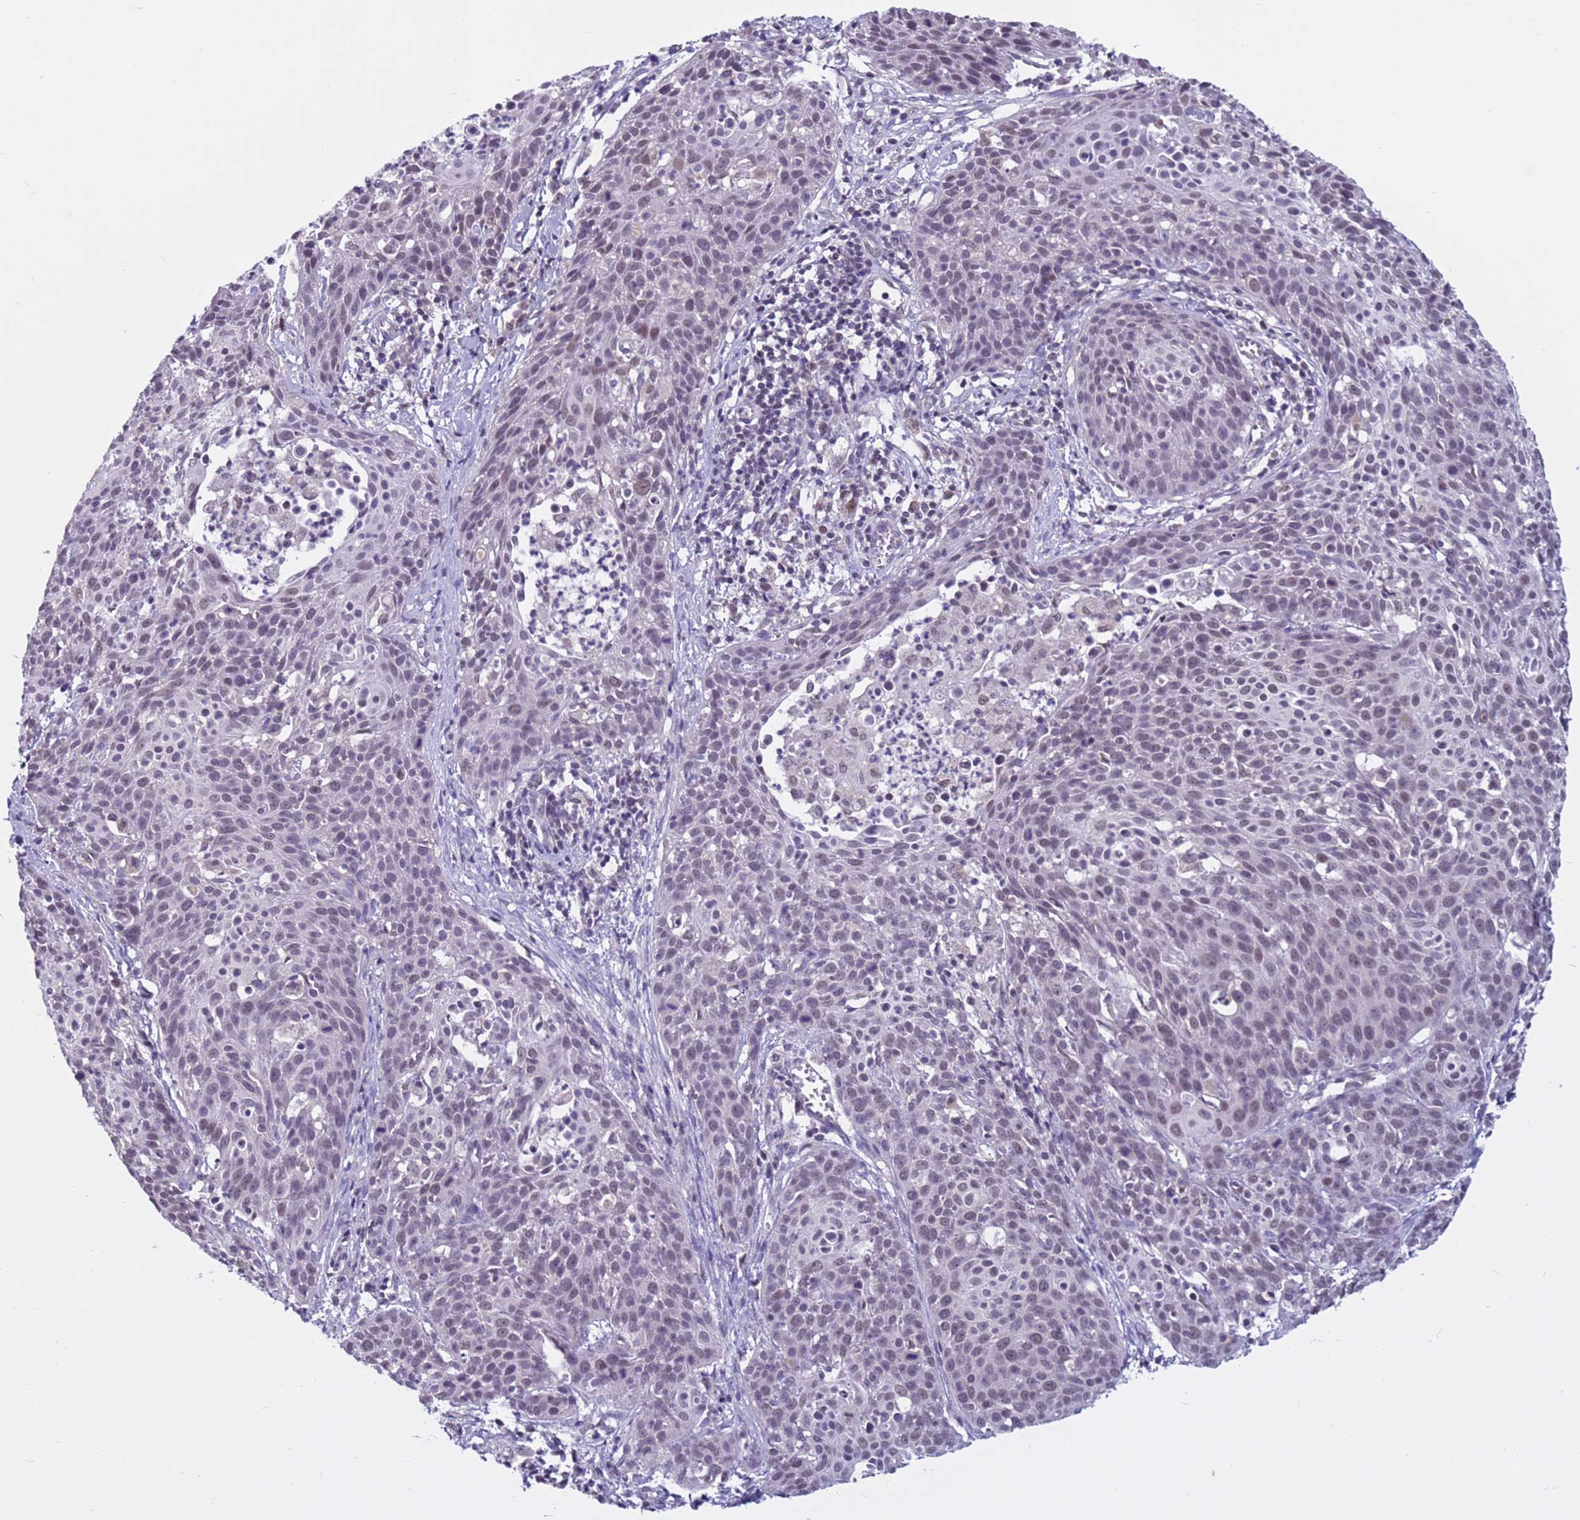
{"staining": {"intensity": "negative", "quantity": "none", "location": "none"}, "tissue": "cervical cancer", "cell_type": "Tumor cells", "image_type": "cancer", "snomed": [{"axis": "morphology", "description": "Squamous cell carcinoma, NOS"}, {"axis": "topography", "description": "Cervix"}], "caption": "IHC of squamous cell carcinoma (cervical) reveals no positivity in tumor cells. (Stains: DAB (3,3'-diaminobenzidine) IHC with hematoxylin counter stain, Microscopy: brightfield microscopy at high magnification).", "gene": "CDK2AP2", "patient": {"sex": "female", "age": 38}}